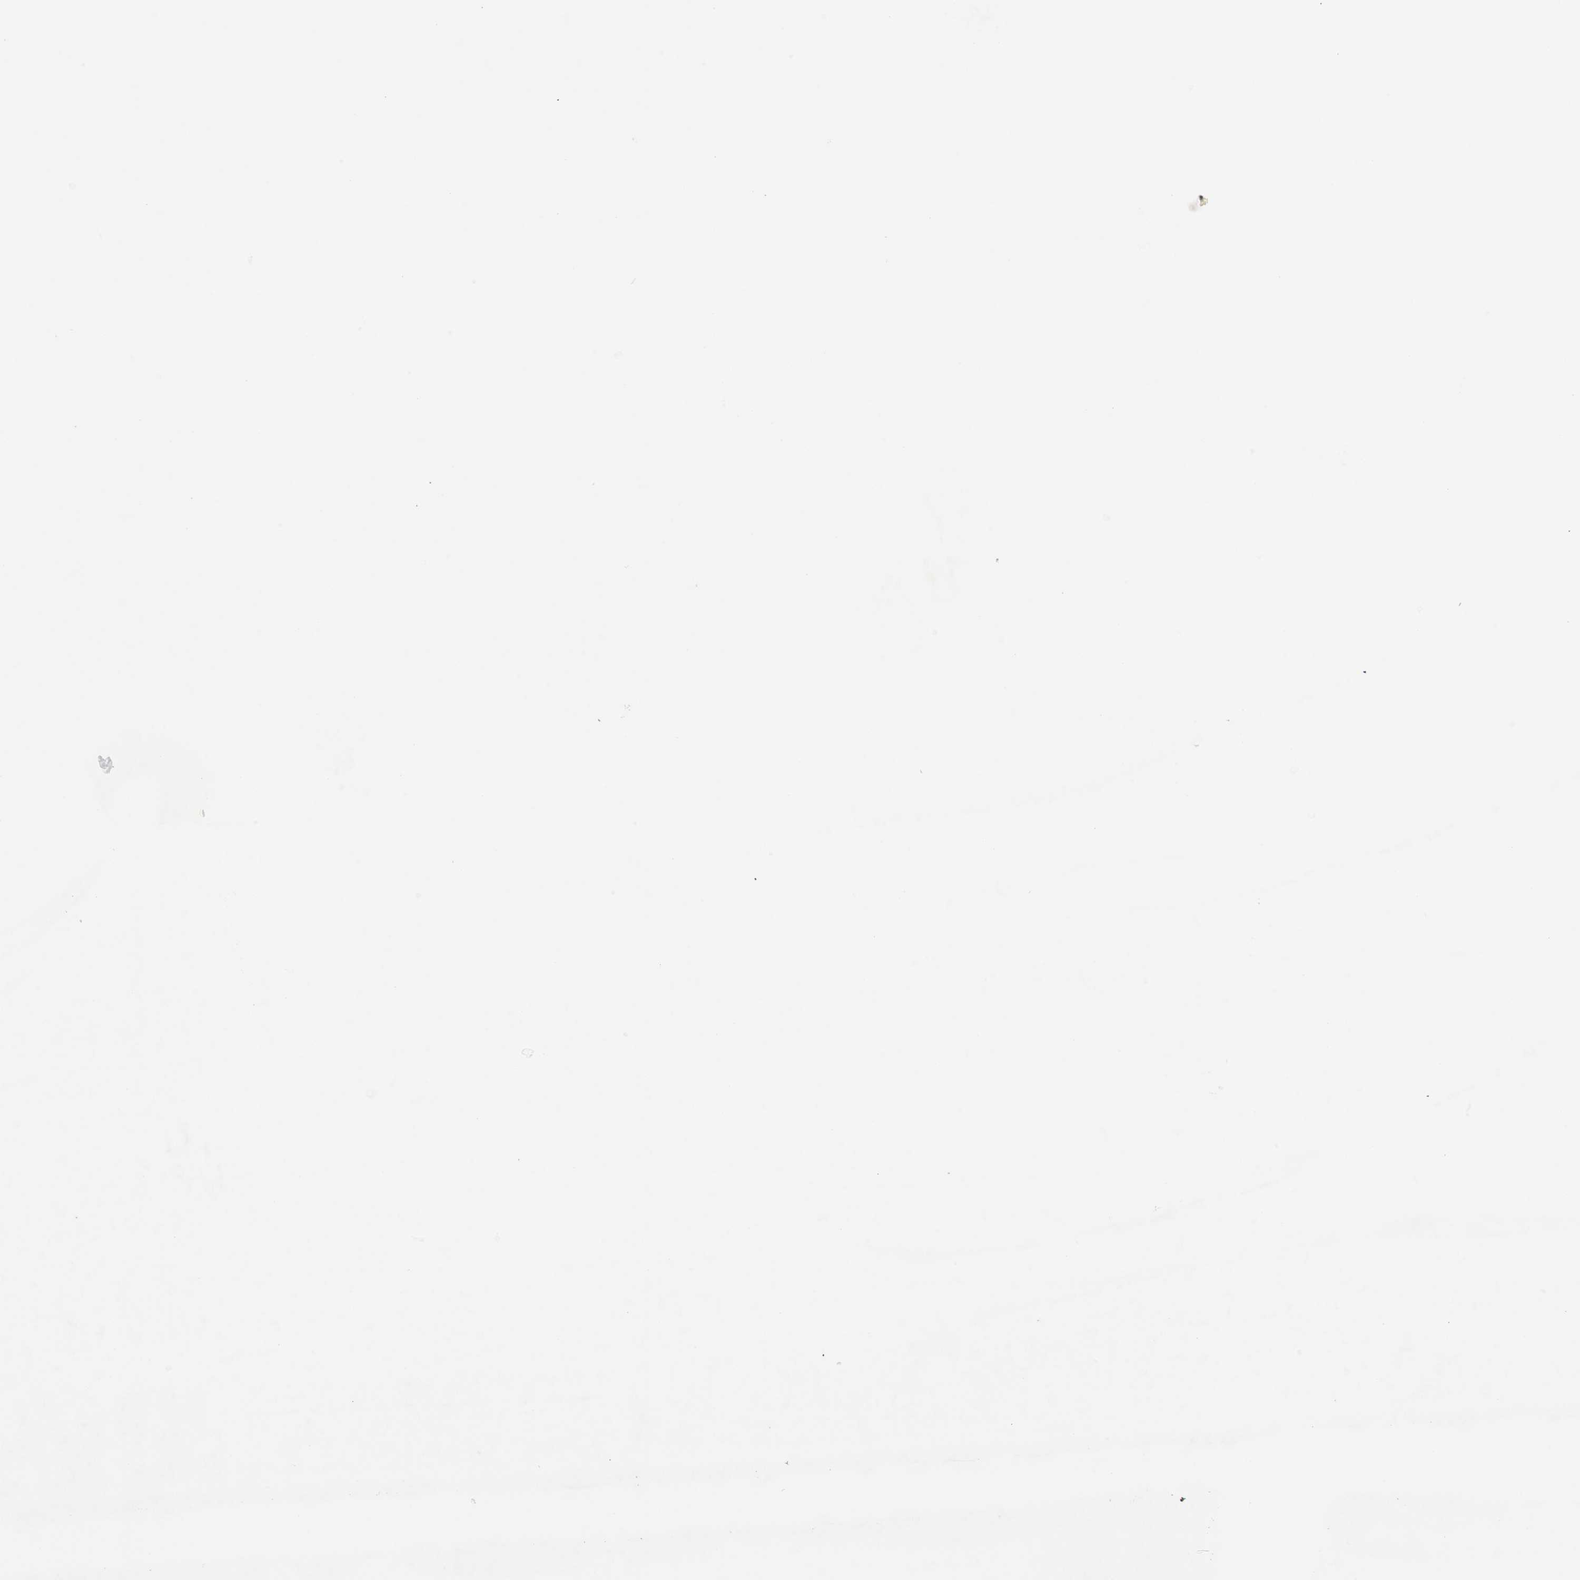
{"staining": {"intensity": "weak", "quantity": "<25%", "location": "cytoplasmic/membranous"}, "tissue": "oral mucosa", "cell_type": "Squamous epithelial cells", "image_type": "normal", "snomed": [{"axis": "morphology", "description": "Normal tissue, NOS"}, {"axis": "morphology", "description": "Squamous cell carcinoma, NOS"}, {"axis": "topography", "description": "Skeletal muscle"}, {"axis": "topography", "description": "Oral tissue"}, {"axis": "topography", "description": "Head-Neck"}], "caption": "Immunohistochemical staining of unremarkable oral mucosa exhibits no significant expression in squamous epithelial cells. (Brightfield microscopy of DAB immunohistochemistry at high magnification).", "gene": "MSX2", "patient": {"sex": "male", "age": 71}}